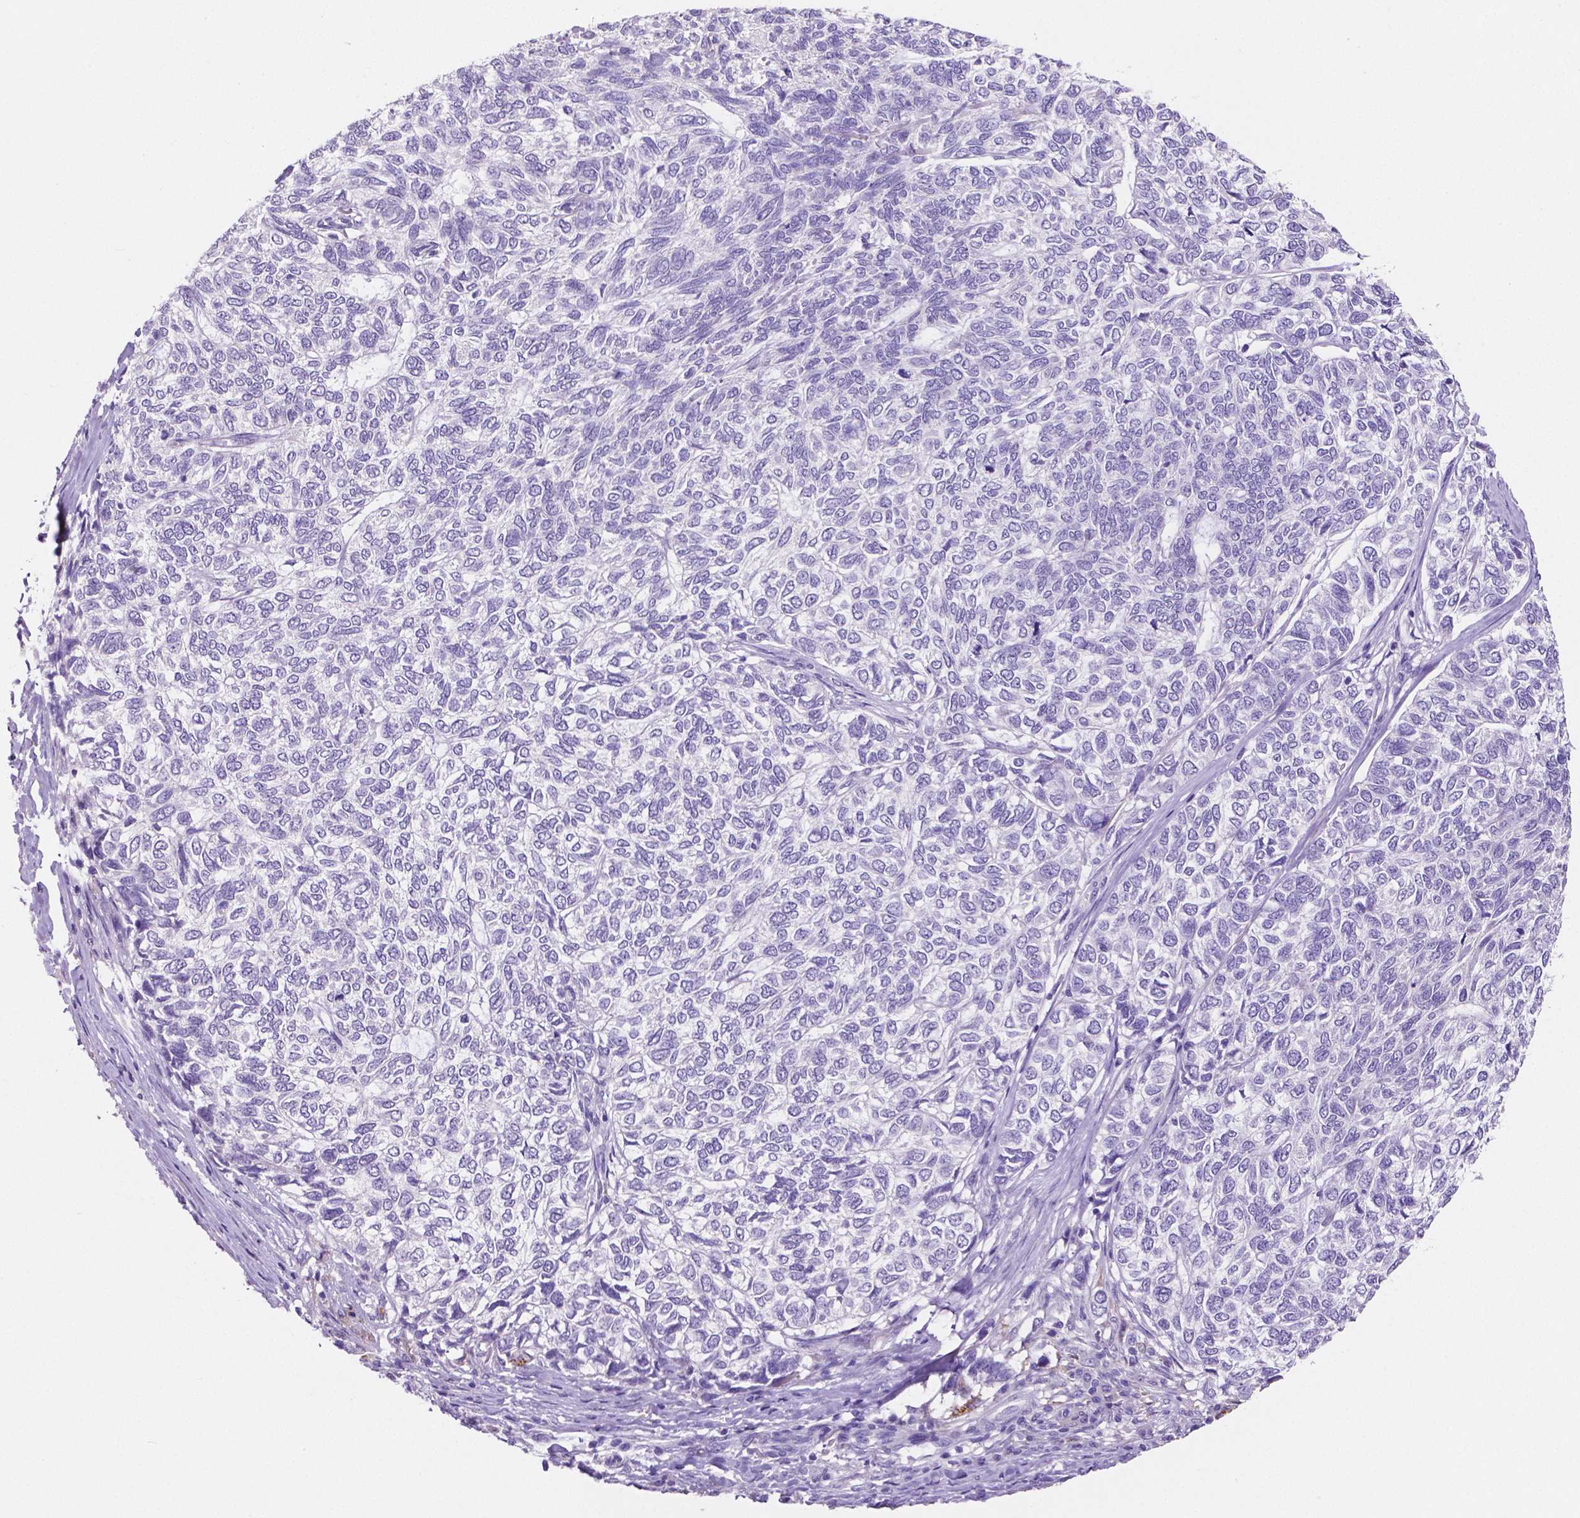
{"staining": {"intensity": "negative", "quantity": "none", "location": "none"}, "tissue": "skin cancer", "cell_type": "Tumor cells", "image_type": "cancer", "snomed": [{"axis": "morphology", "description": "Basal cell carcinoma"}, {"axis": "topography", "description": "Skin"}], "caption": "A micrograph of human skin basal cell carcinoma is negative for staining in tumor cells.", "gene": "MMP9", "patient": {"sex": "female", "age": 65}}